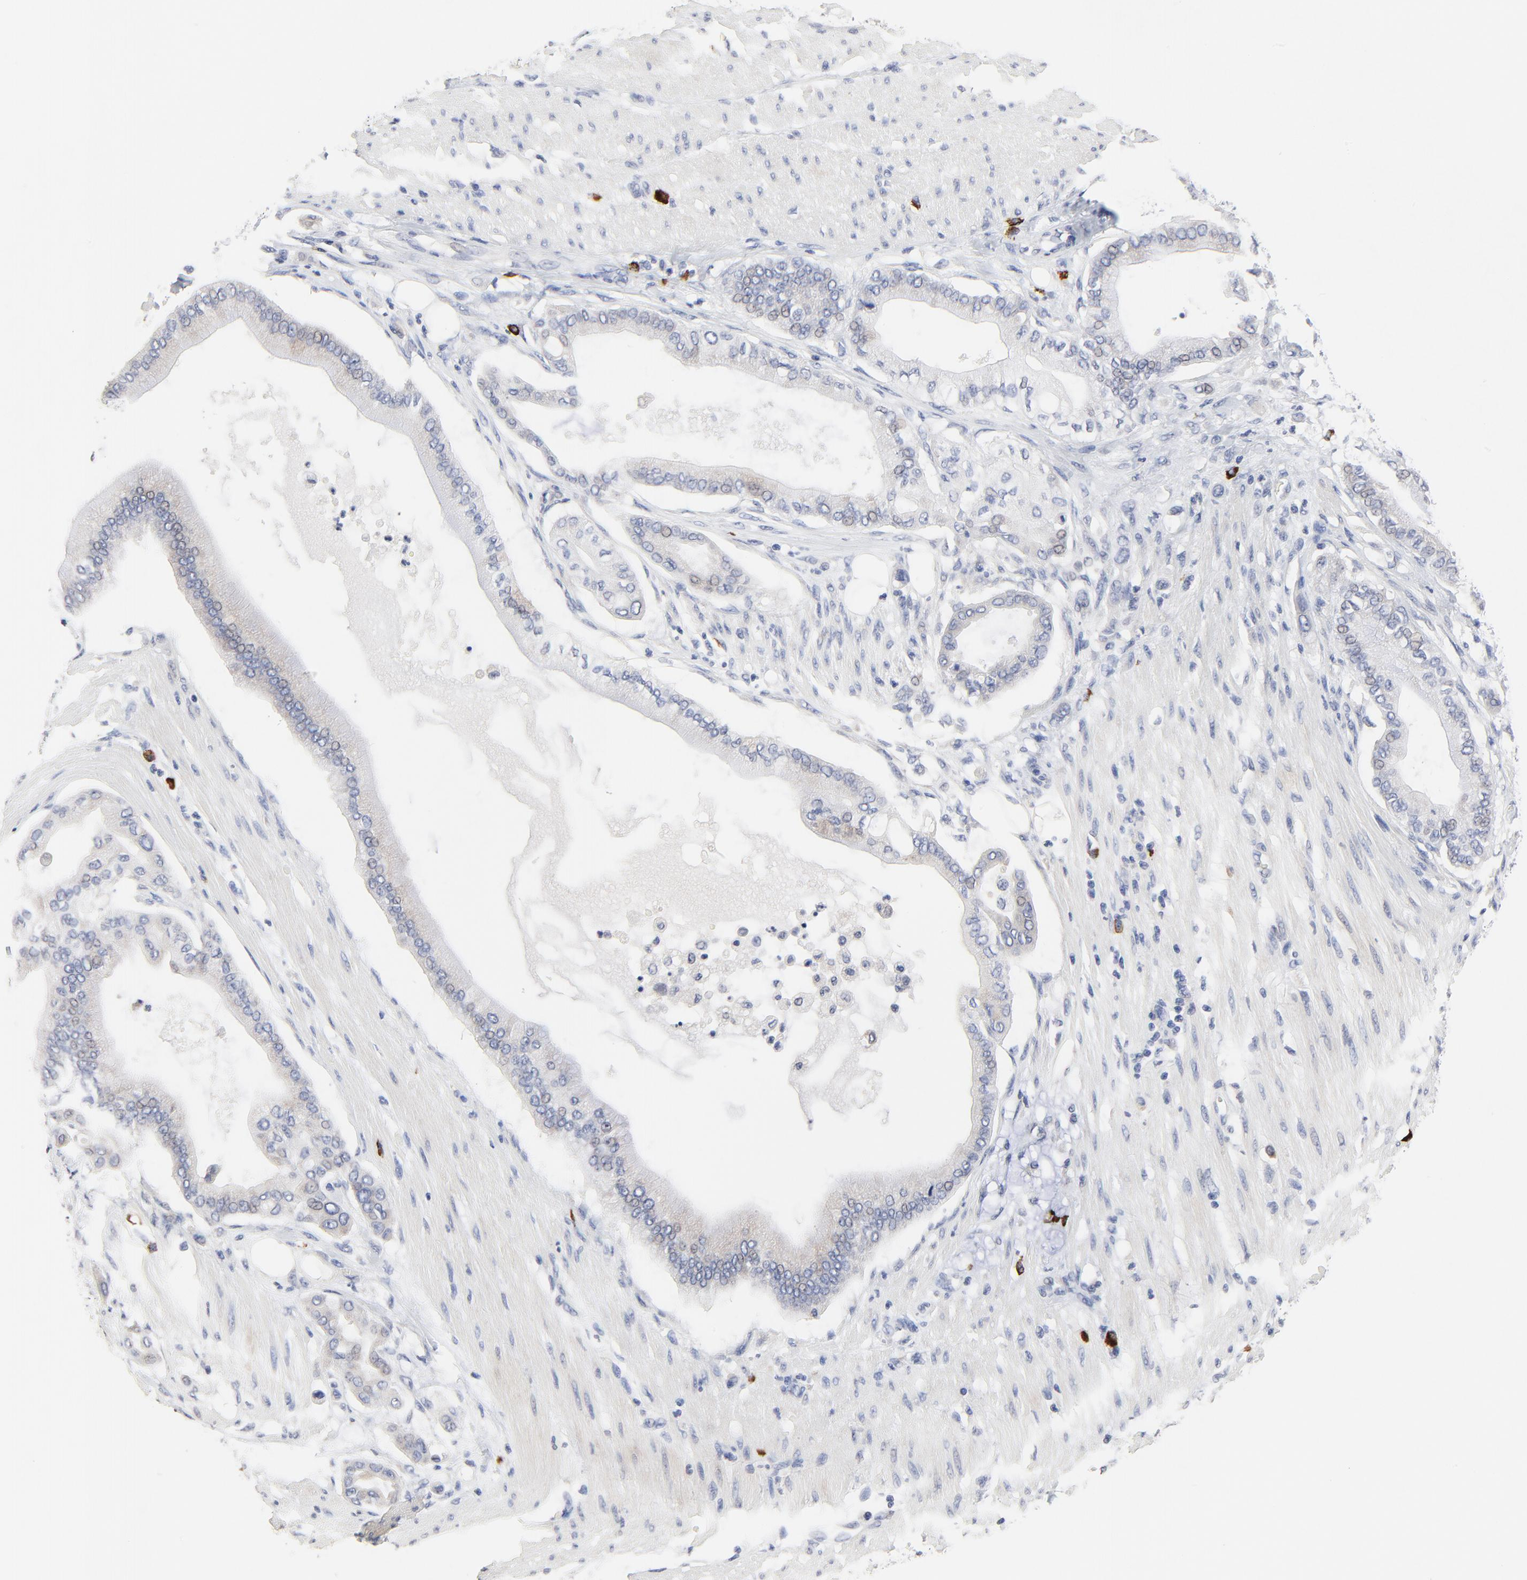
{"staining": {"intensity": "negative", "quantity": "none", "location": "none"}, "tissue": "pancreatic cancer", "cell_type": "Tumor cells", "image_type": "cancer", "snomed": [{"axis": "morphology", "description": "Adenocarcinoma, NOS"}, {"axis": "morphology", "description": "Adenocarcinoma, metastatic, NOS"}, {"axis": "topography", "description": "Lymph node"}, {"axis": "topography", "description": "Pancreas"}, {"axis": "topography", "description": "Duodenum"}], "caption": "Human pancreatic cancer stained for a protein using immunohistochemistry reveals no positivity in tumor cells.", "gene": "FBXL5", "patient": {"sex": "female", "age": 64}}